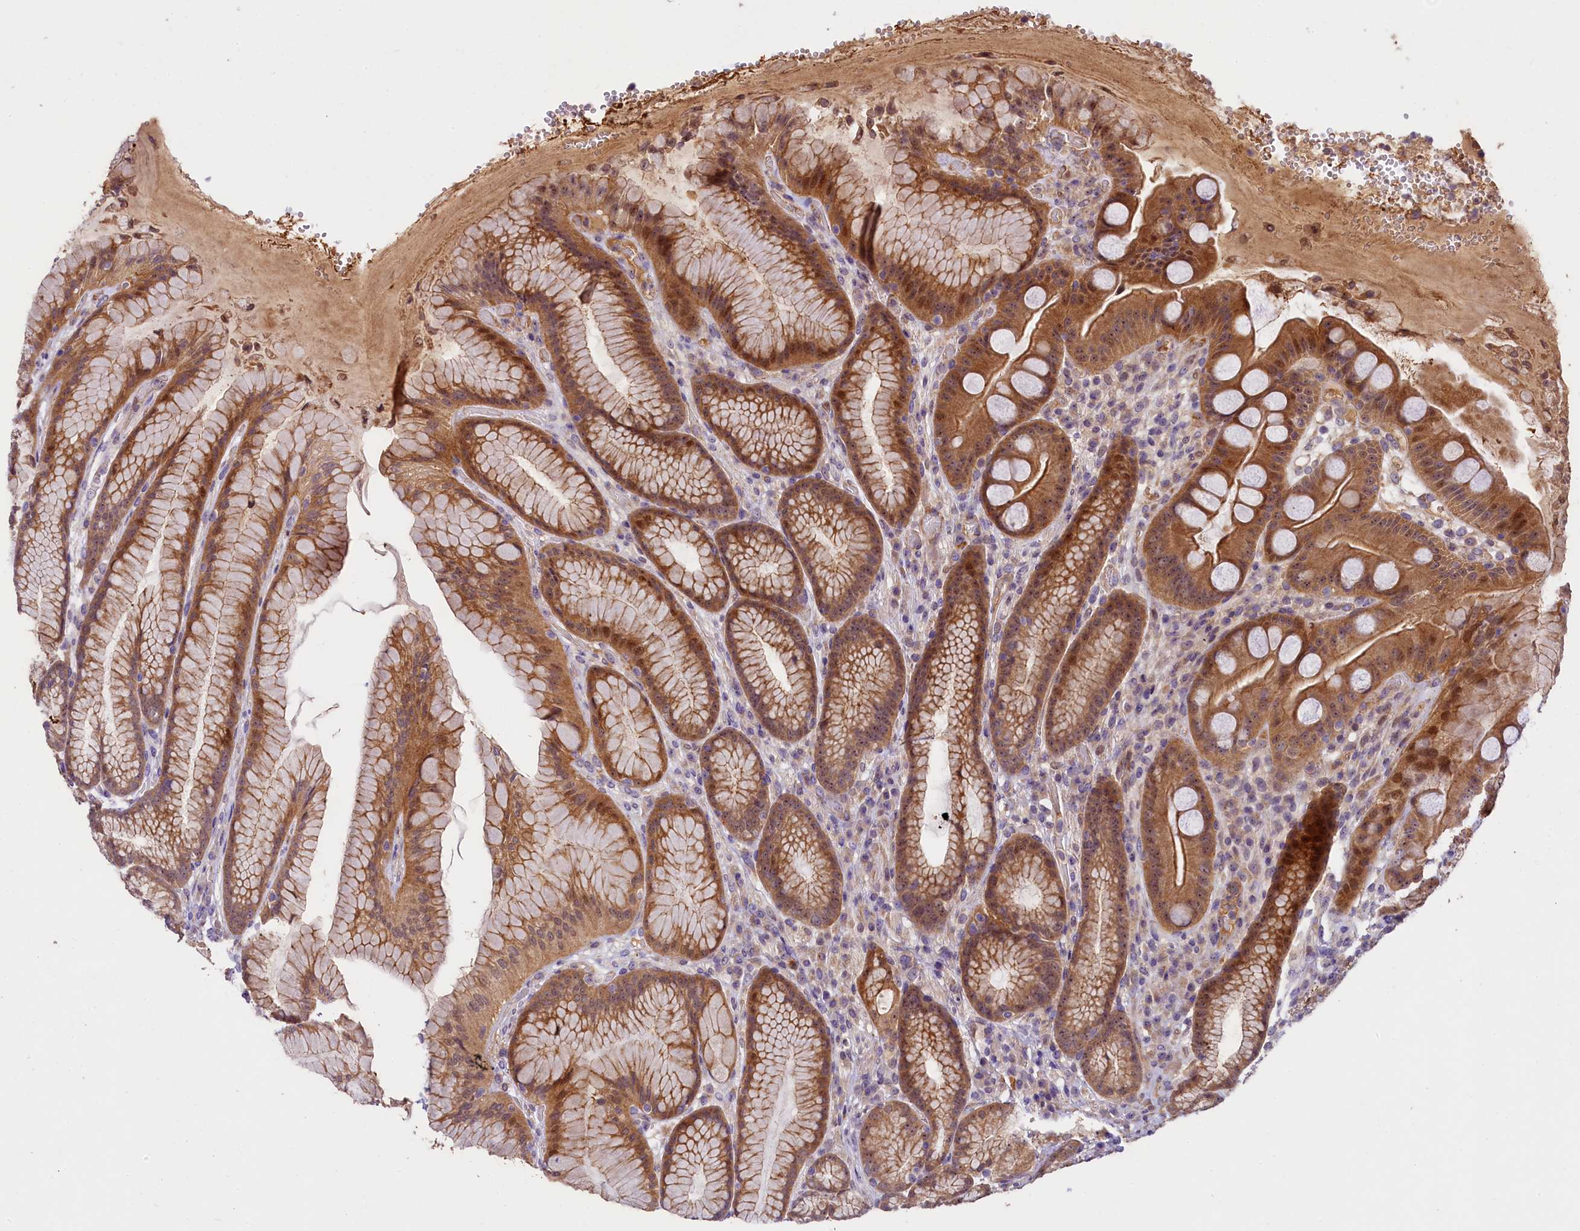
{"staining": {"intensity": "moderate", "quantity": ">75%", "location": "cytoplasmic/membranous,nuclear"}, "tissue": "stomach", "cell_type": "Glandular cells", "image_type": "normal", "snomed": [{"axis": "morphology", "description": "Normal tissue, NOS"}, {"axis": "topography", "description": "Stomach"}], "caption": "Human stomach stained with a protein marker demonstrates moderate staining in glandular cells.", "gene": "UBXN6", "patient": {"sex": "male", "age": 57}}